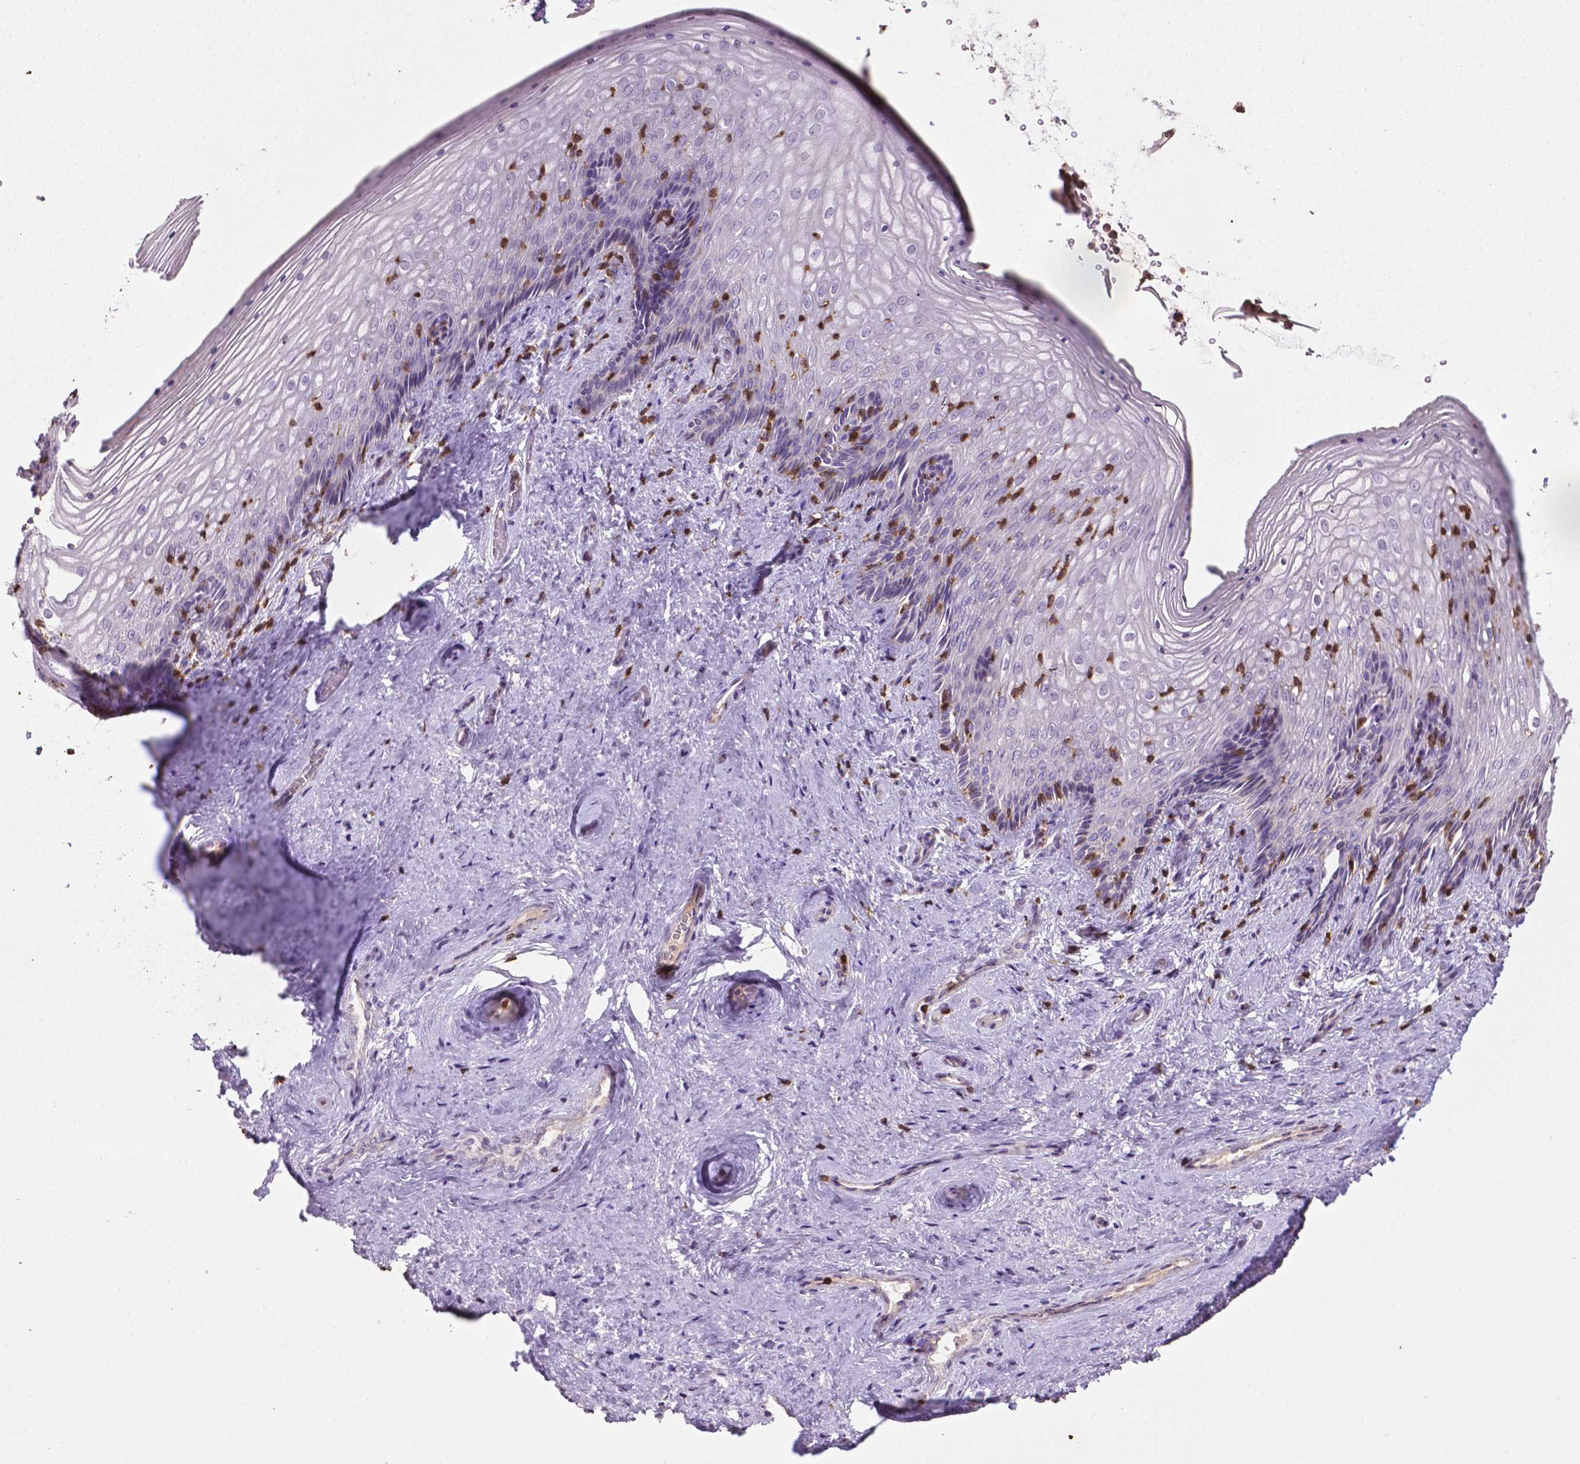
{"staining": {"intensity": "negative", "quantity": "none", "location": "none"}, "tissue": "vagina", "cell_type": "Squamous epithelial cells", "image_type": "normal", "snomed": [{"axis": "morphology", "description": "Normal tissue, NOS"}, {"axis": "topography", "description": "Vagina"}], "caption": "Squamous epithelial cells show no significant protein staining in normal vagina. (Immunohistochemistry, brightfield microscopy, high magnification).", "gene": "TBC1D10C", "patient": {"sex": "female", "age": 45}}